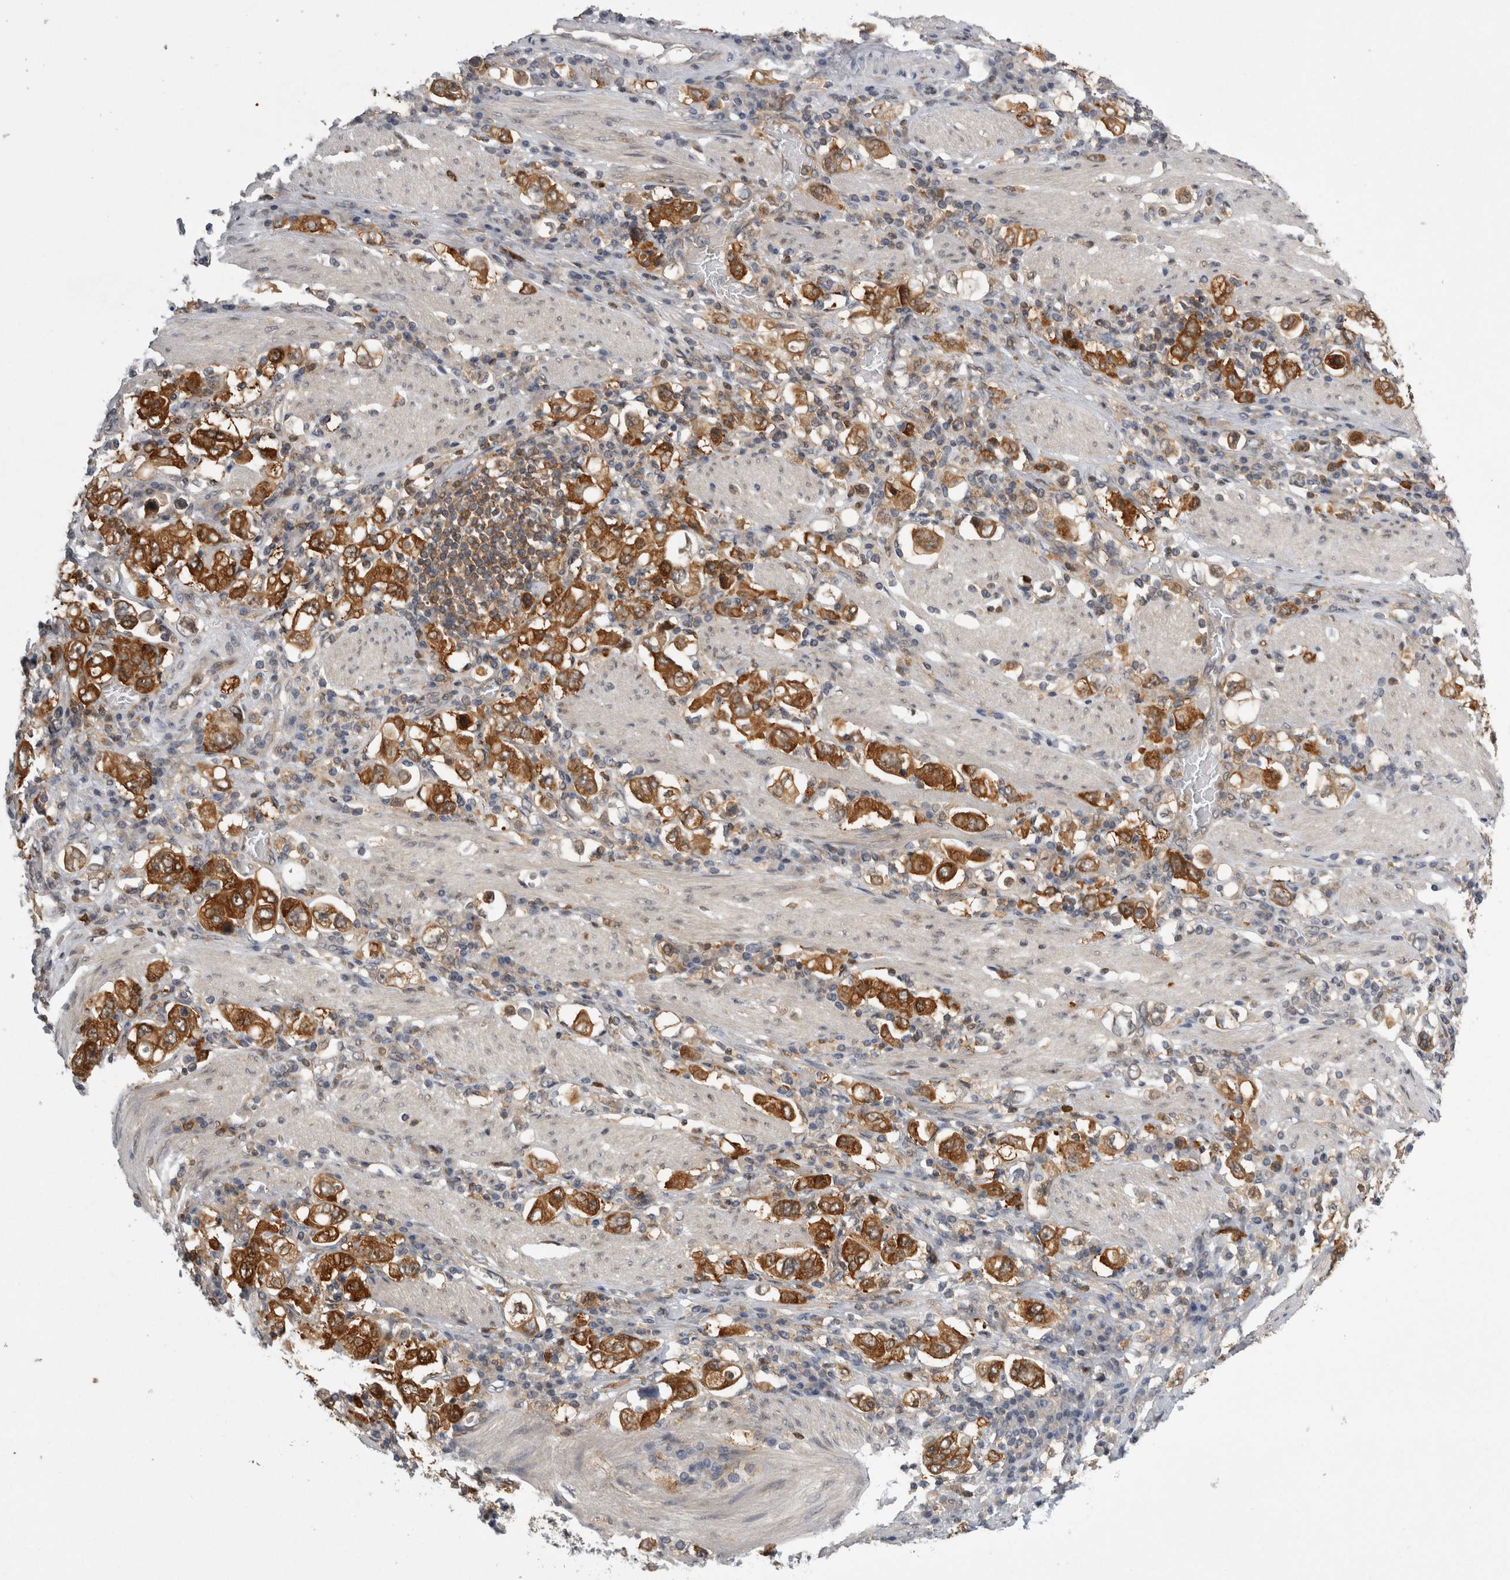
{"staining": {"intensity": "strong", "quantity": ">75%", "location": "cytoplasmic/membranous"}, "tissue": "stomach cancer", "cell_type": "Tumor cells", "image_type": "cancer", "snomed": [{"axis": "morphology", "description": "Adenocarcinoma, NOS"}, {"axis": "topography", "description": "Stomach, upper"}], "caption": "An IHC image of neoplastic tissue is shown. Protein staining in brown highlights strong cytoplasmic/membranous positivity in stomach cancer (adenocarcinoma) within tumor cells. The staining was performed using DAB (3,3'-diaminobenzidine) to visualize the protein expression in brown, while the nuclei were stained in blue with hematoxylin (Magnification: 20x).", "gene": "CACYBP", "patient": {"sex": "male", "age": 62}}